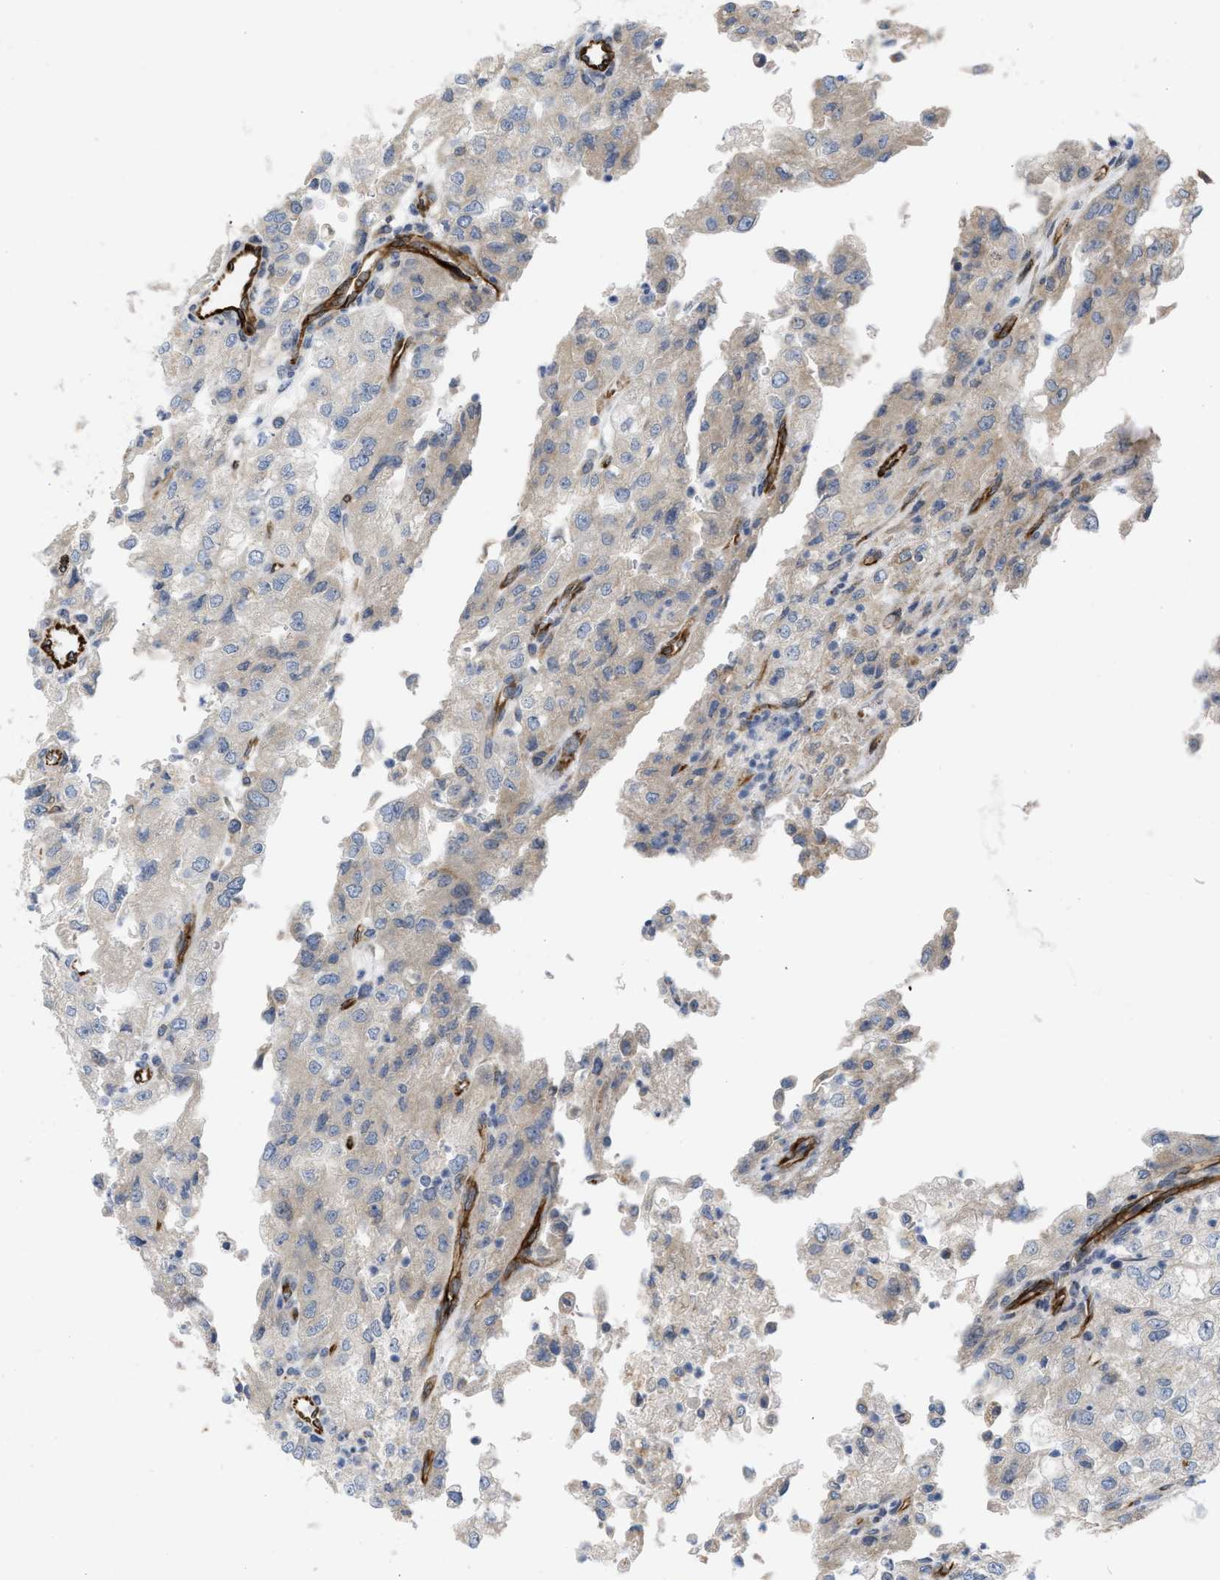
{"staining": {"intensity": "weak", "quantity": "<25%", "location": "cytoplasmic/membranous"}, "tissue": "renal cancer", "cell_type": "Tumor cells", "image_type": "cancer", "snomed": [{"axis": "morphology", "description": "Adenocarcinoma, NOS"}, {"axis": "topography", "description": "Kidney"}], "caption": "Tumor cells are negative for protein expression in human renal cancer (adenocarcinoma). The staining was performed using DAB to visualize the protein expression in brown, while the nuclei were stained in blue with hematoxylin (Magnification: 20x).", "gene": "EOGT", "patient": {"sex": "female", "age": 54}}